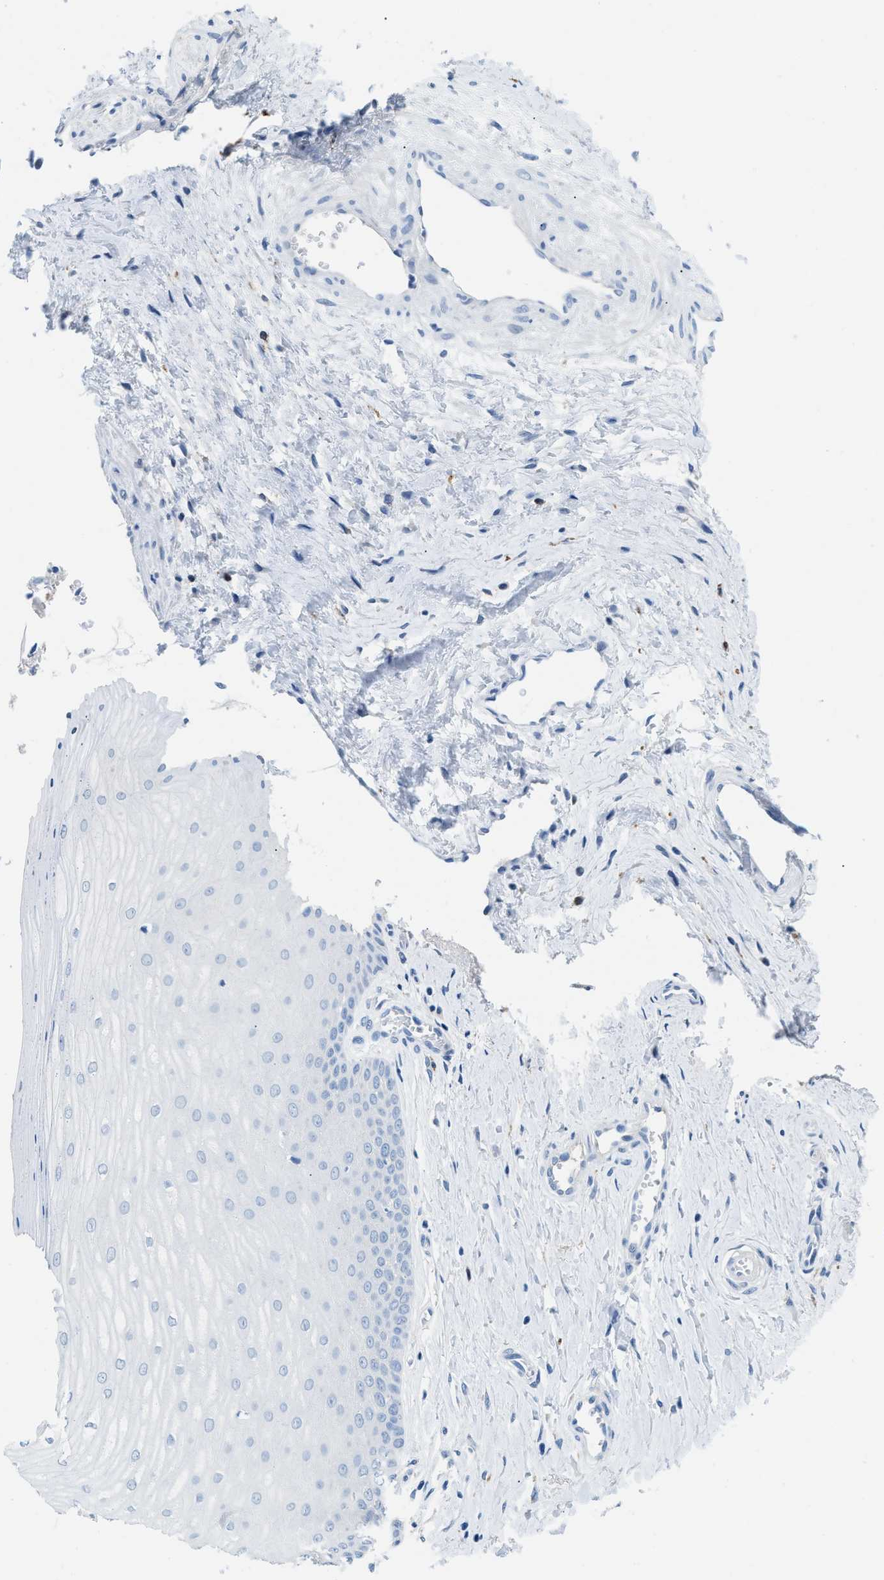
{"staining": {"intensity": "negative", "quantity": "none", "location": "none"}, "tissue": "cervix", "cell_type": "Squamous epithelial cells", "image_type": "normal", "snomed": [{"axis": "morphology", "description": "Normal tissue, NOS"}, {"axis": "topography", "description": "Cervix"}], "caption": "Squamous epithelial cells show no significant protein expression in normal cervix.", "gene": "MBL2", "patient": {"sex": "female", "age": 55}}